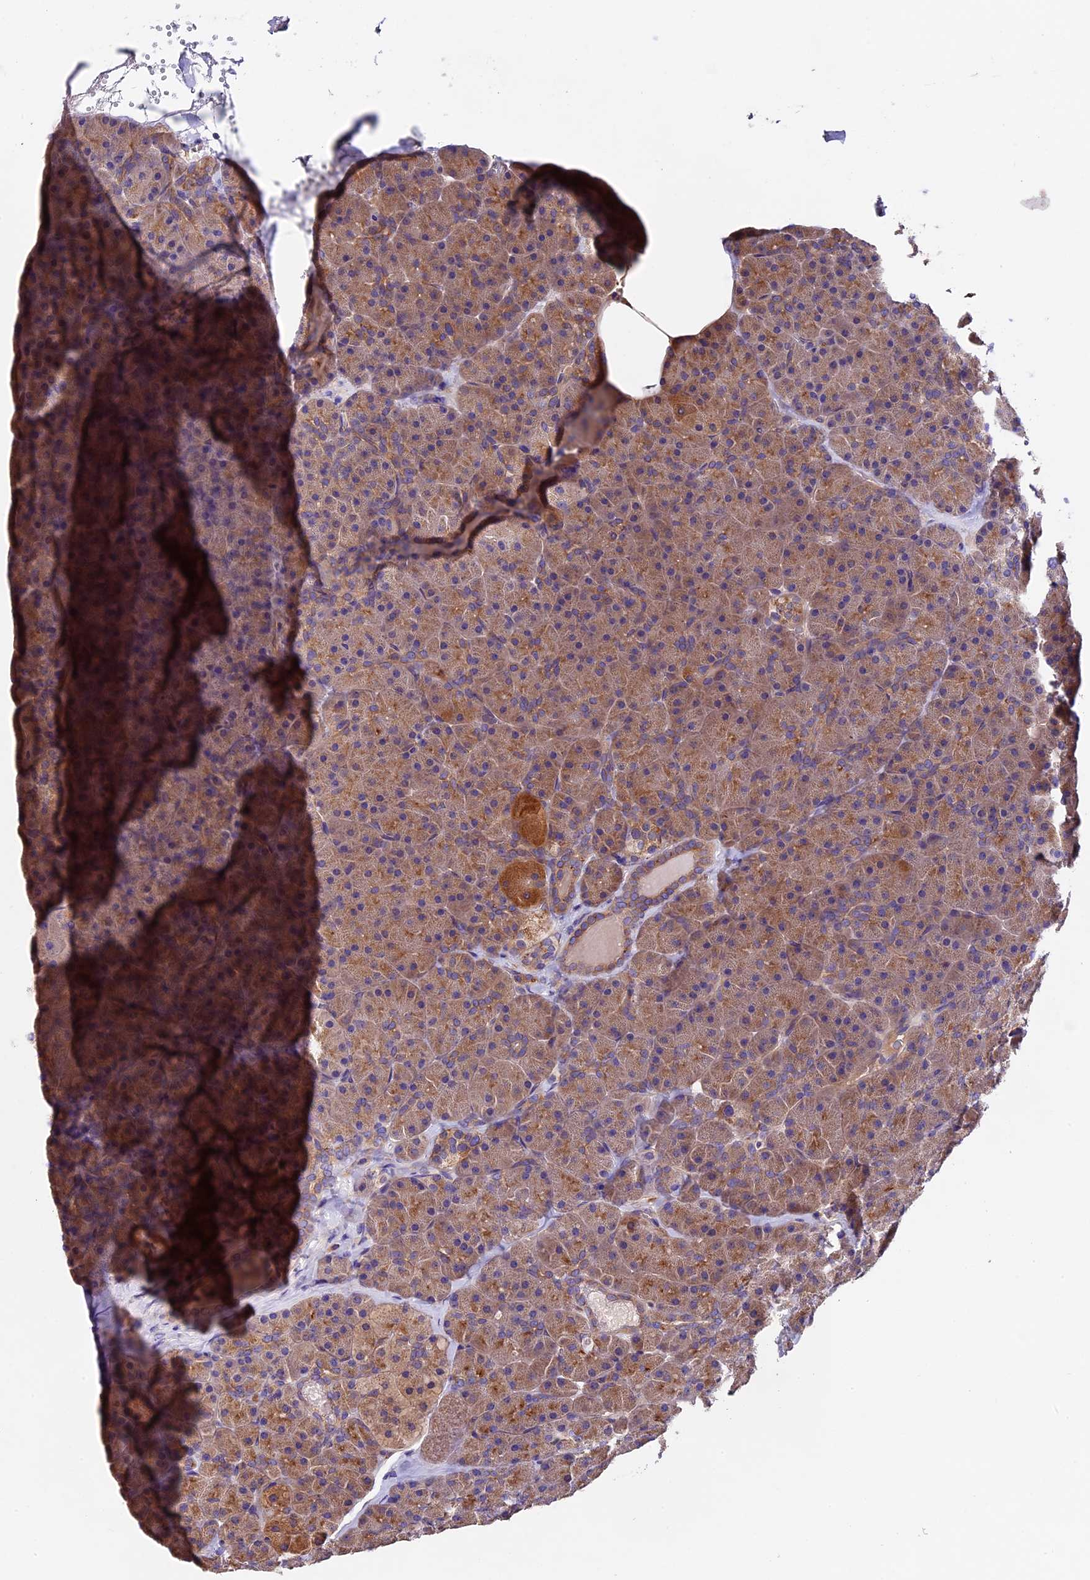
{"staining": {"intensity": "moderate", "quantity": ">75%", "location": "cytoplasmic/membranous"}, "tissue": "pancreas", "cell_type": "Exocrine glandular cells", "image_type": "normal", "snomed": [{"axis": "morphology", "description": "Normal tissue, NOS"}, {"axis": "topography", "description": "Pancreas"}], "caption": "Immunohistochemistry (DAB) staining of benign human pancreas shows moderate cytoplasmic/membranous protein positivity in approximately >75% of exocrine glandular cells.", "gene": "CLN5", "patient": {"sex": "male", "age": 36}}